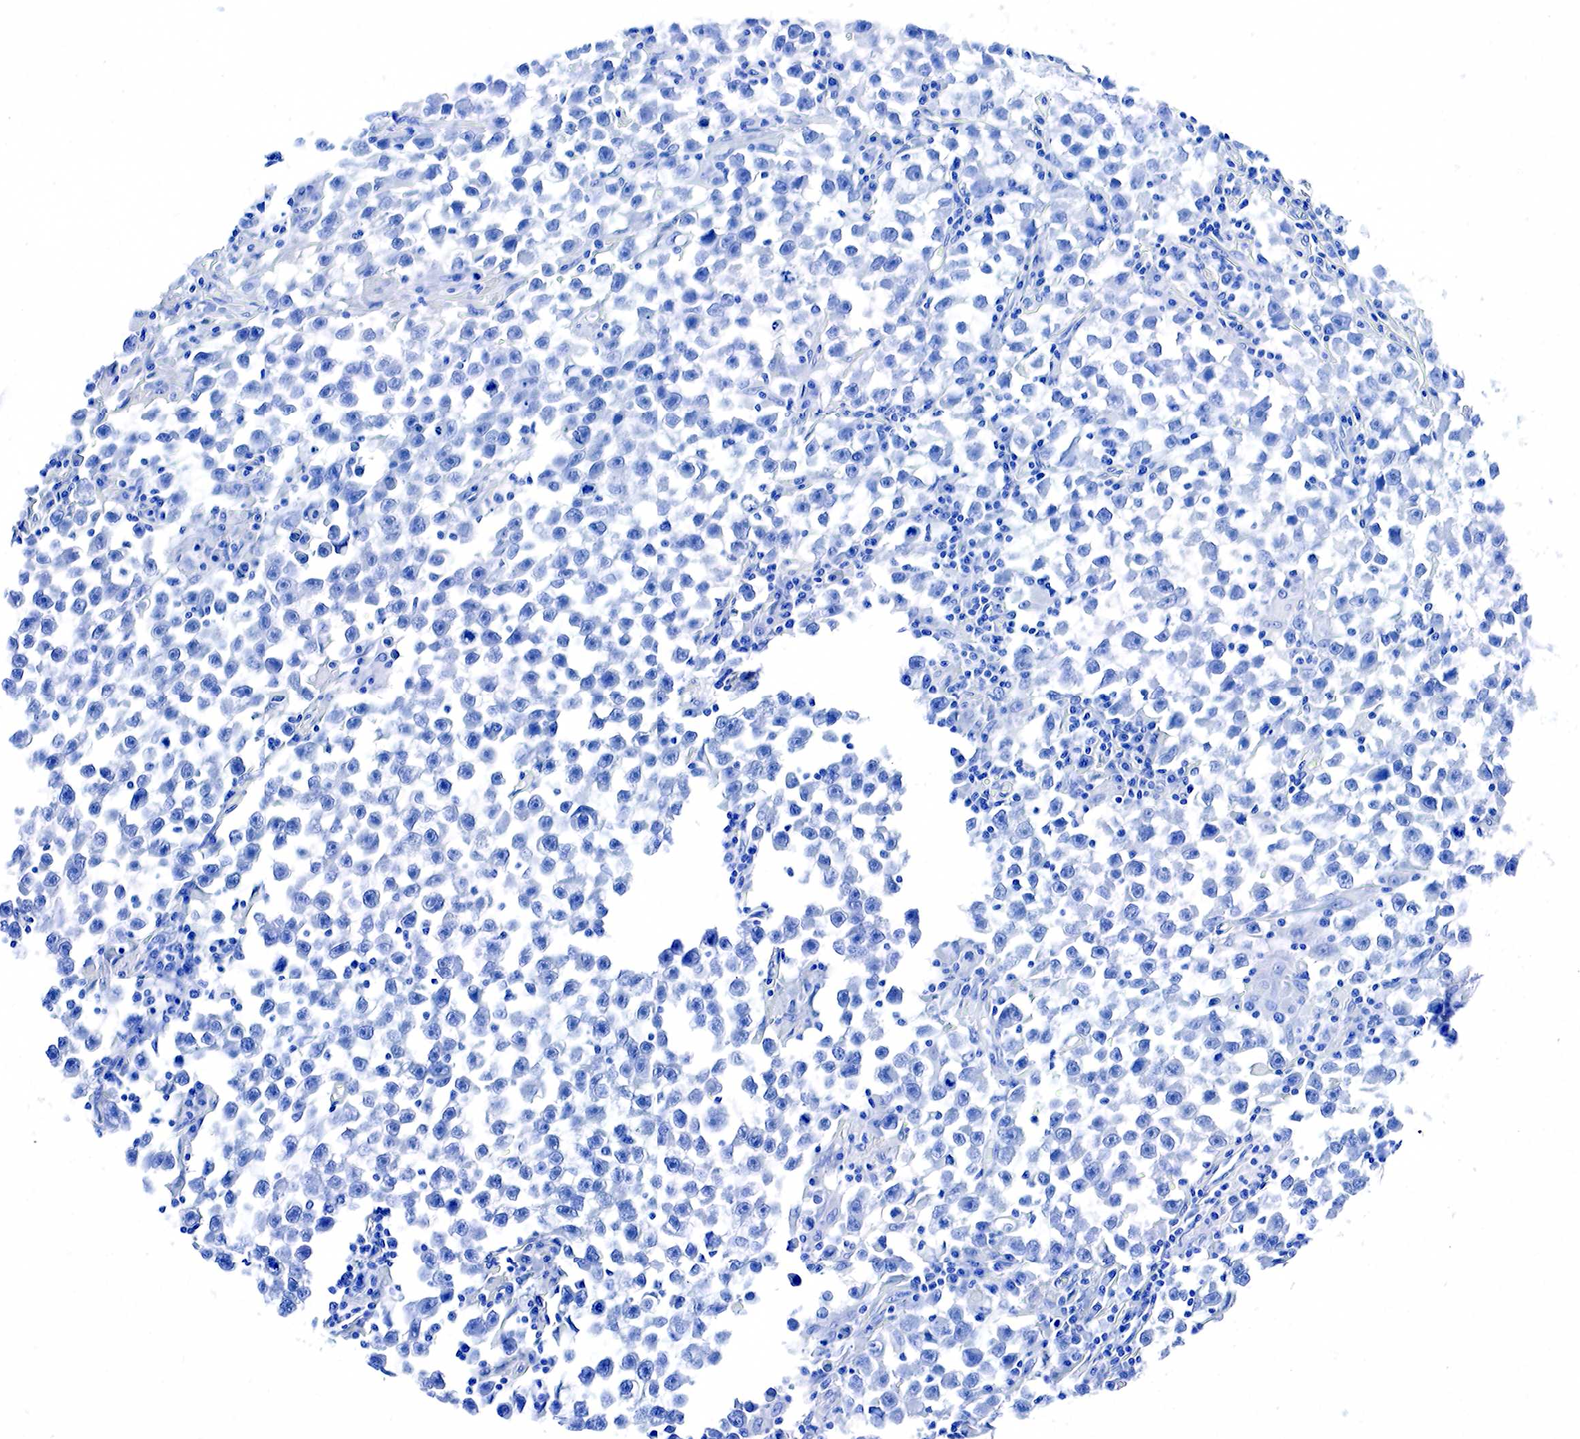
{"staining": {"intensity": "negative", "quantity": "none", "location": "none"}, "tissue": "testis cancer", "cell_type": "Tumor cells", "image_type": "cancer", "snomed": [{"axis": "morphology", "description": "Seminoma, NOS"}, {"axis": "topography", "description": "Testis"}], "caption": "Immunohistochemistry of human testis cancer (seminoma) reveals no staining in tumor cells.", "gene": "ACP3", "patient": {"sex": "male", "age": 33}}